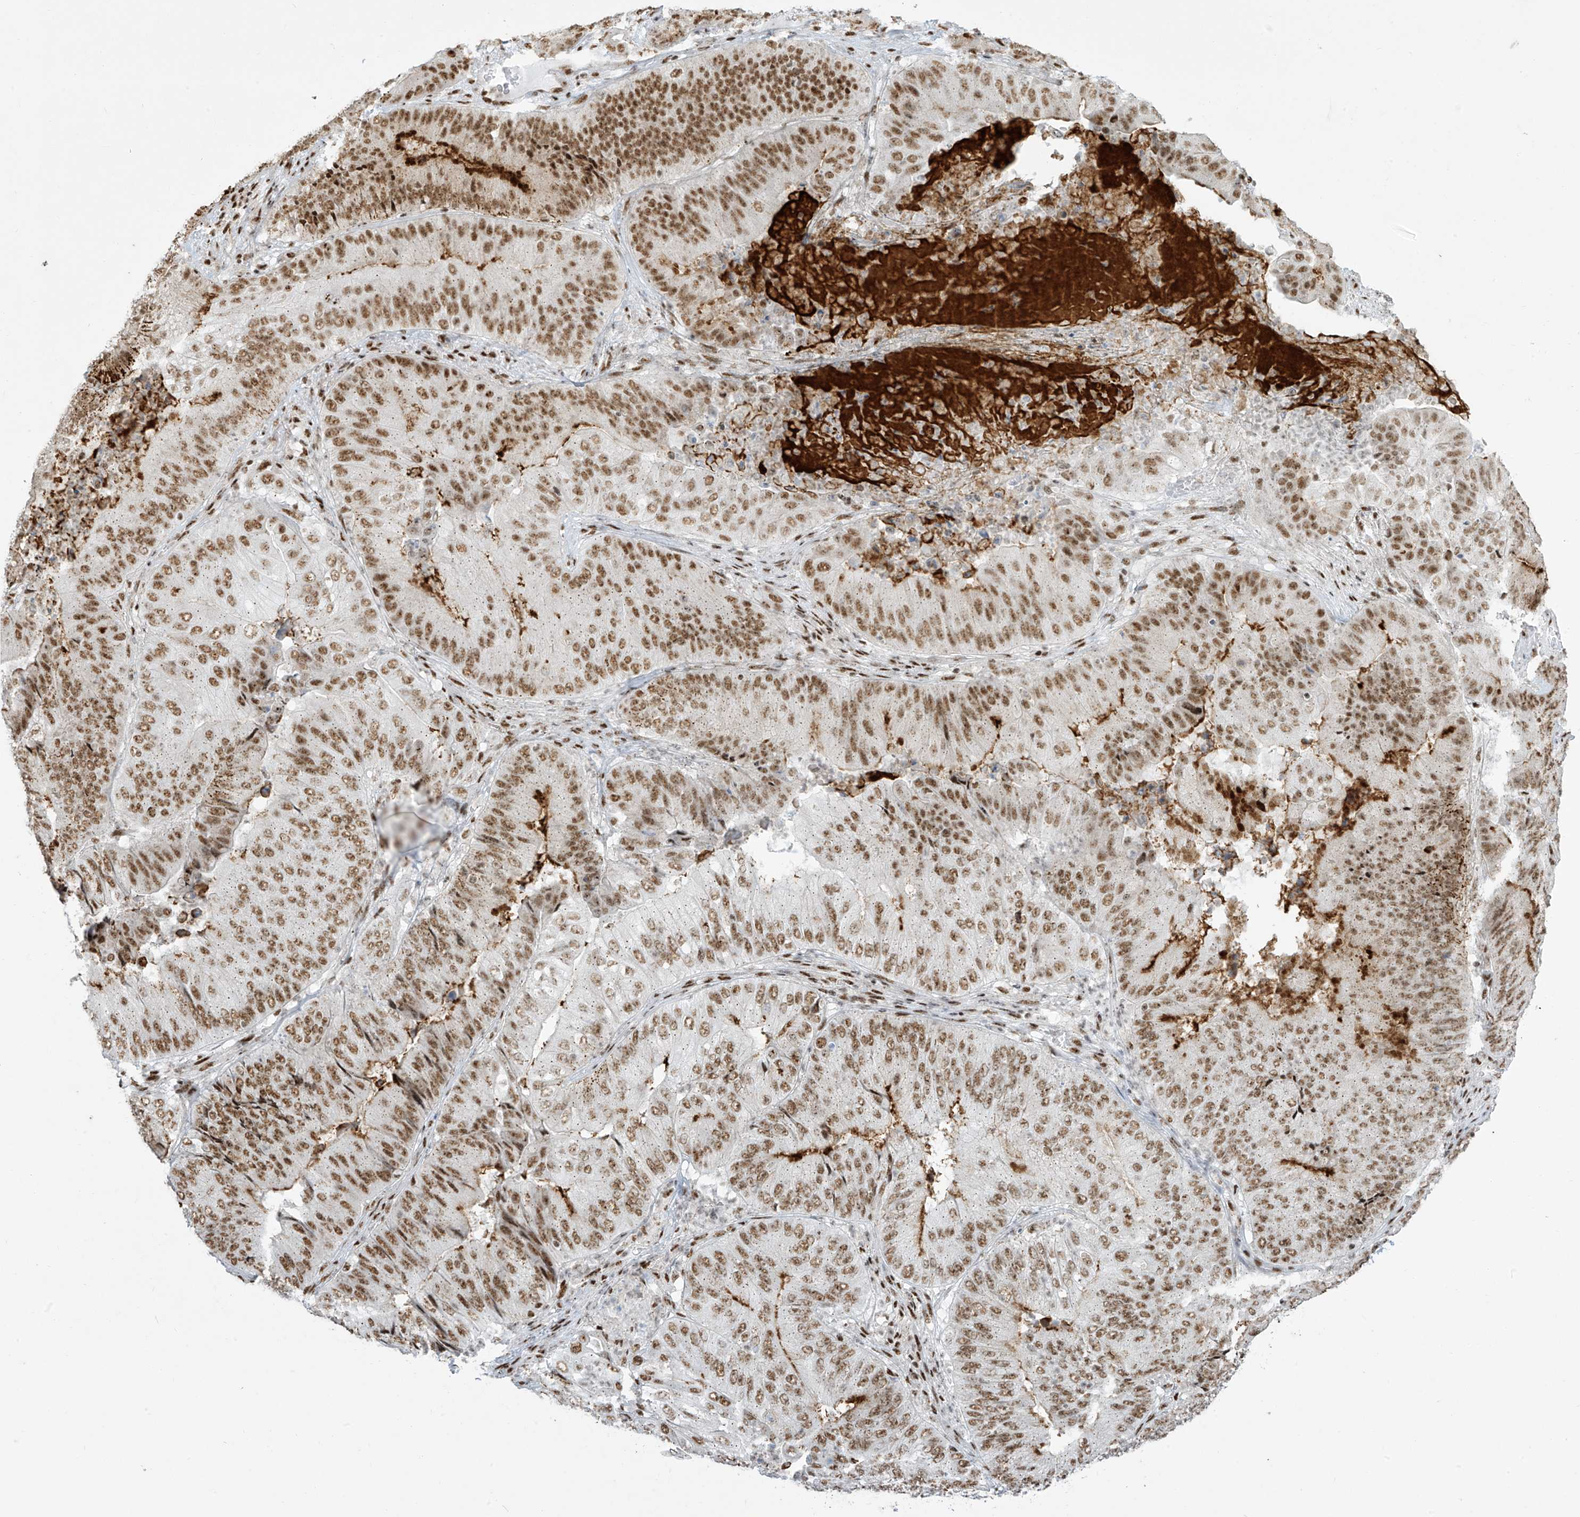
{"staining": {"intensity": "moderate", "quantity": ">75%", "location": "nuclear"}, "tissue": "pancreatic cancer", "cell_type": "Tumor cells", "image_type": "cancer", "snomed": [{"axis": "morphology", "description": "Adenocarcinoma, NOS"}, {"axis": "topography", "description": "Pancreas"}], "caption": "This image reveals pancreatic adenocarcinoma stained with immunohistochemistry to label a protein in brown. The nuclear of tumor cells show moderate positivity for the protein. Nuclei are counter-stained blue.", "gene": "MS4A6A", "patient": {"sex": "female", "age": 77}}